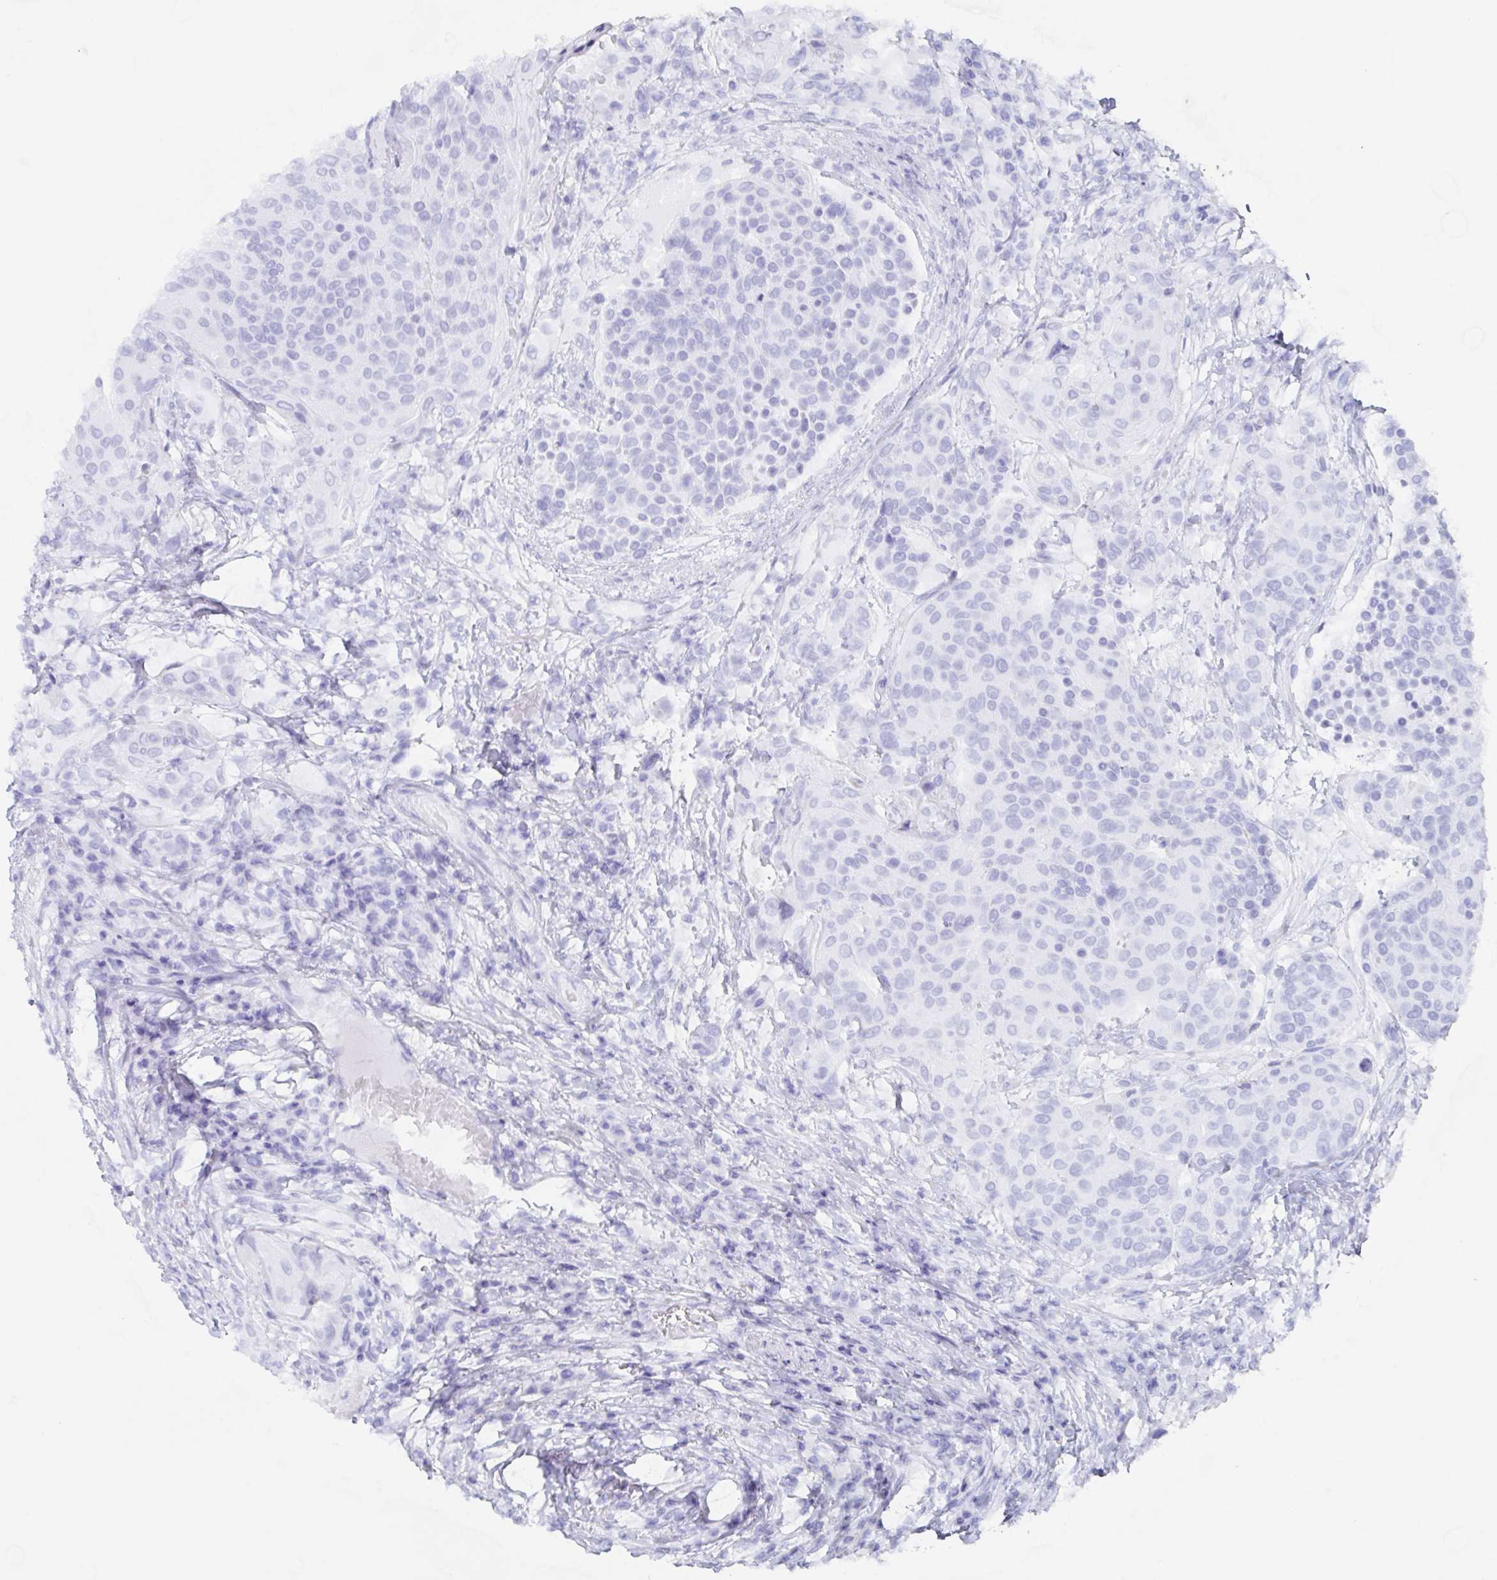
{"staining": {"intensity": "negative", "quantity": "none", "location": "none"}, "tissue": "urothelial cancer", "cell_type": "Tumor cells", "image_type": "cancer", "snomed": [{"axis": "morphology", "description": "Urothelial carcinoma, High grade"}, {"axis": "topography", "description": "Urinary bladder"}], "caption": "Immunohistochemical staining of urothelial cancer reveals no significant positivity in tumor cells.", "gene": "POU2F3", "patient": {"sex": "female", "age": 63}}